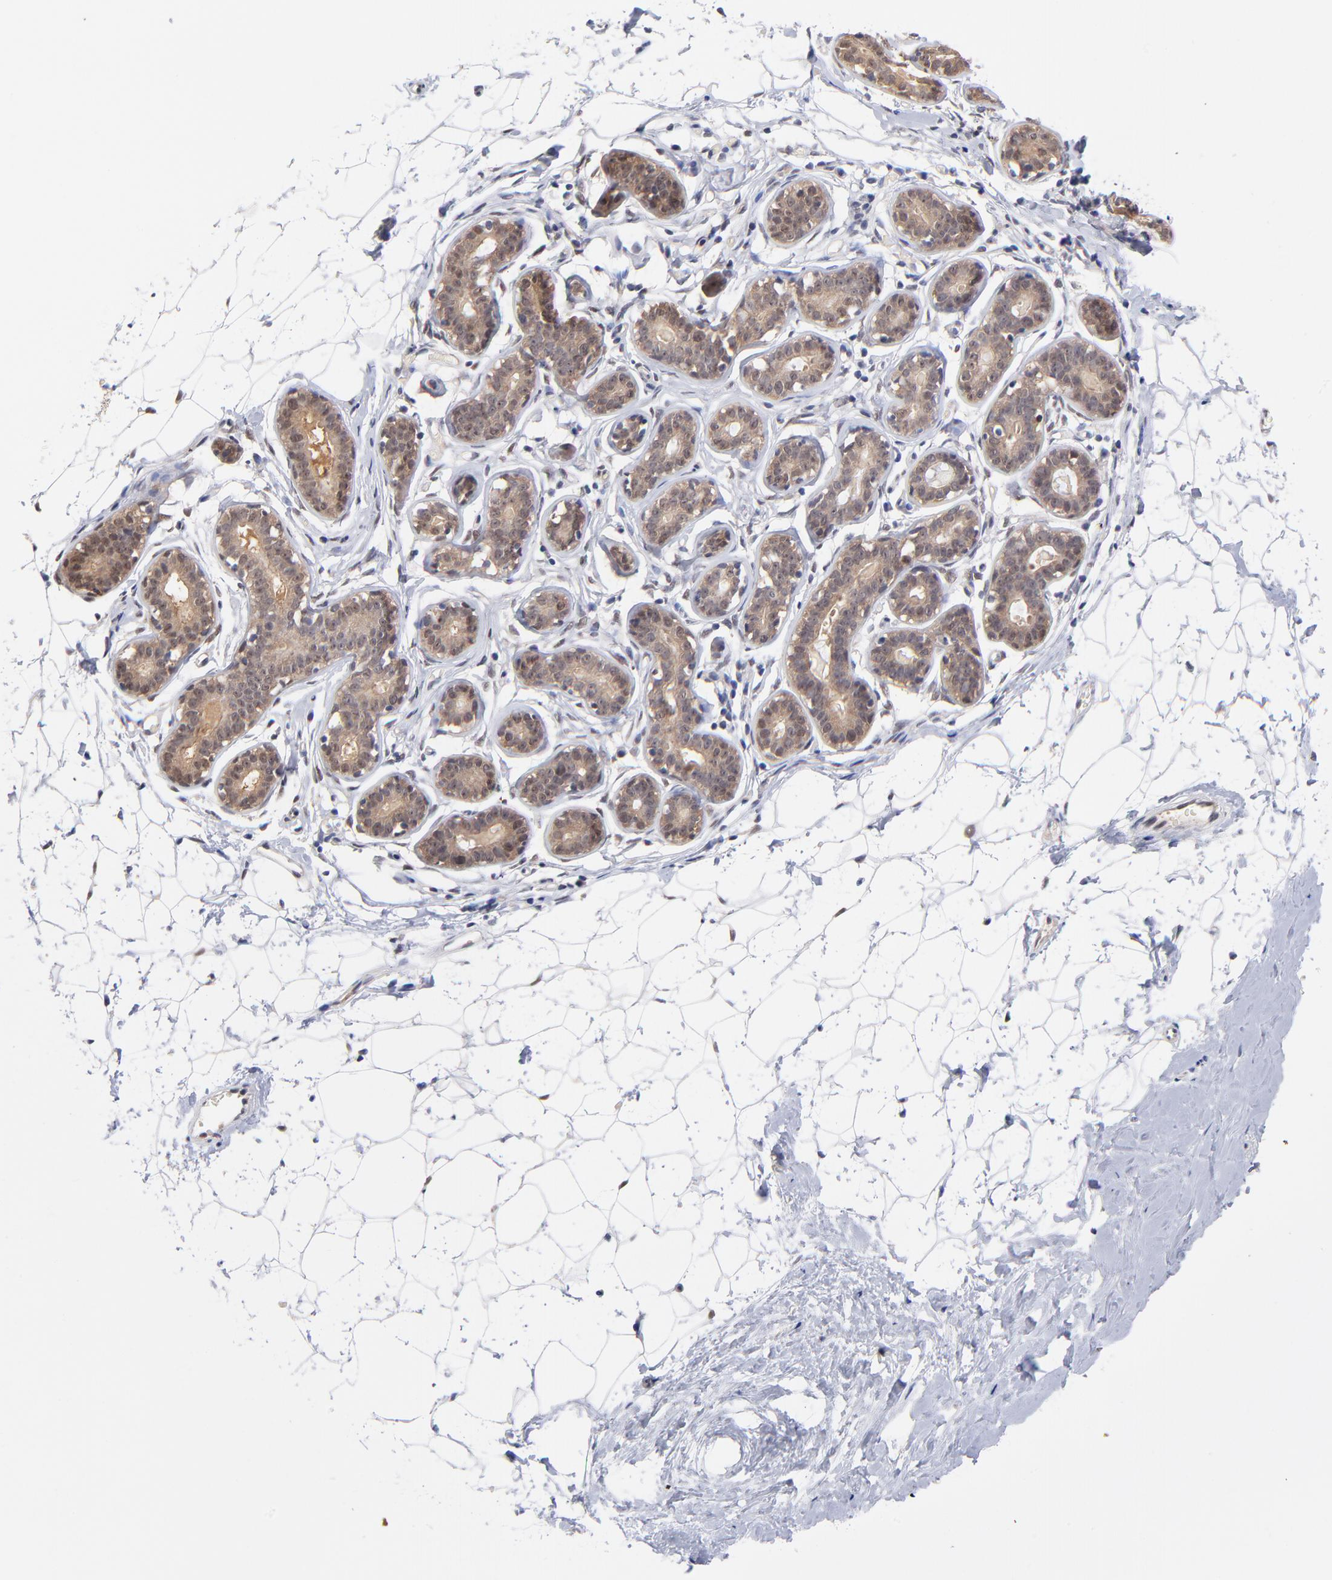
{"staining": {"intensity": "weak", "quantity": "25%-75%", "location": "nuclear"}, "tissue": "breast", "cell_type": "Adipocytes", "image_type": "normal", "snomed": [{"axis": "morphology", "description": "Normal tissue, NOS"}, {"axis": "topography", "description": "Breast"}], "caption": "Immunohistochemical staining of unremarkable human breast displays weak nuclear protein expression in approximately 25%-75% of adipocytes.", "gene": "UBE2E2", "patient": {"sex": "female", "age": 22}}